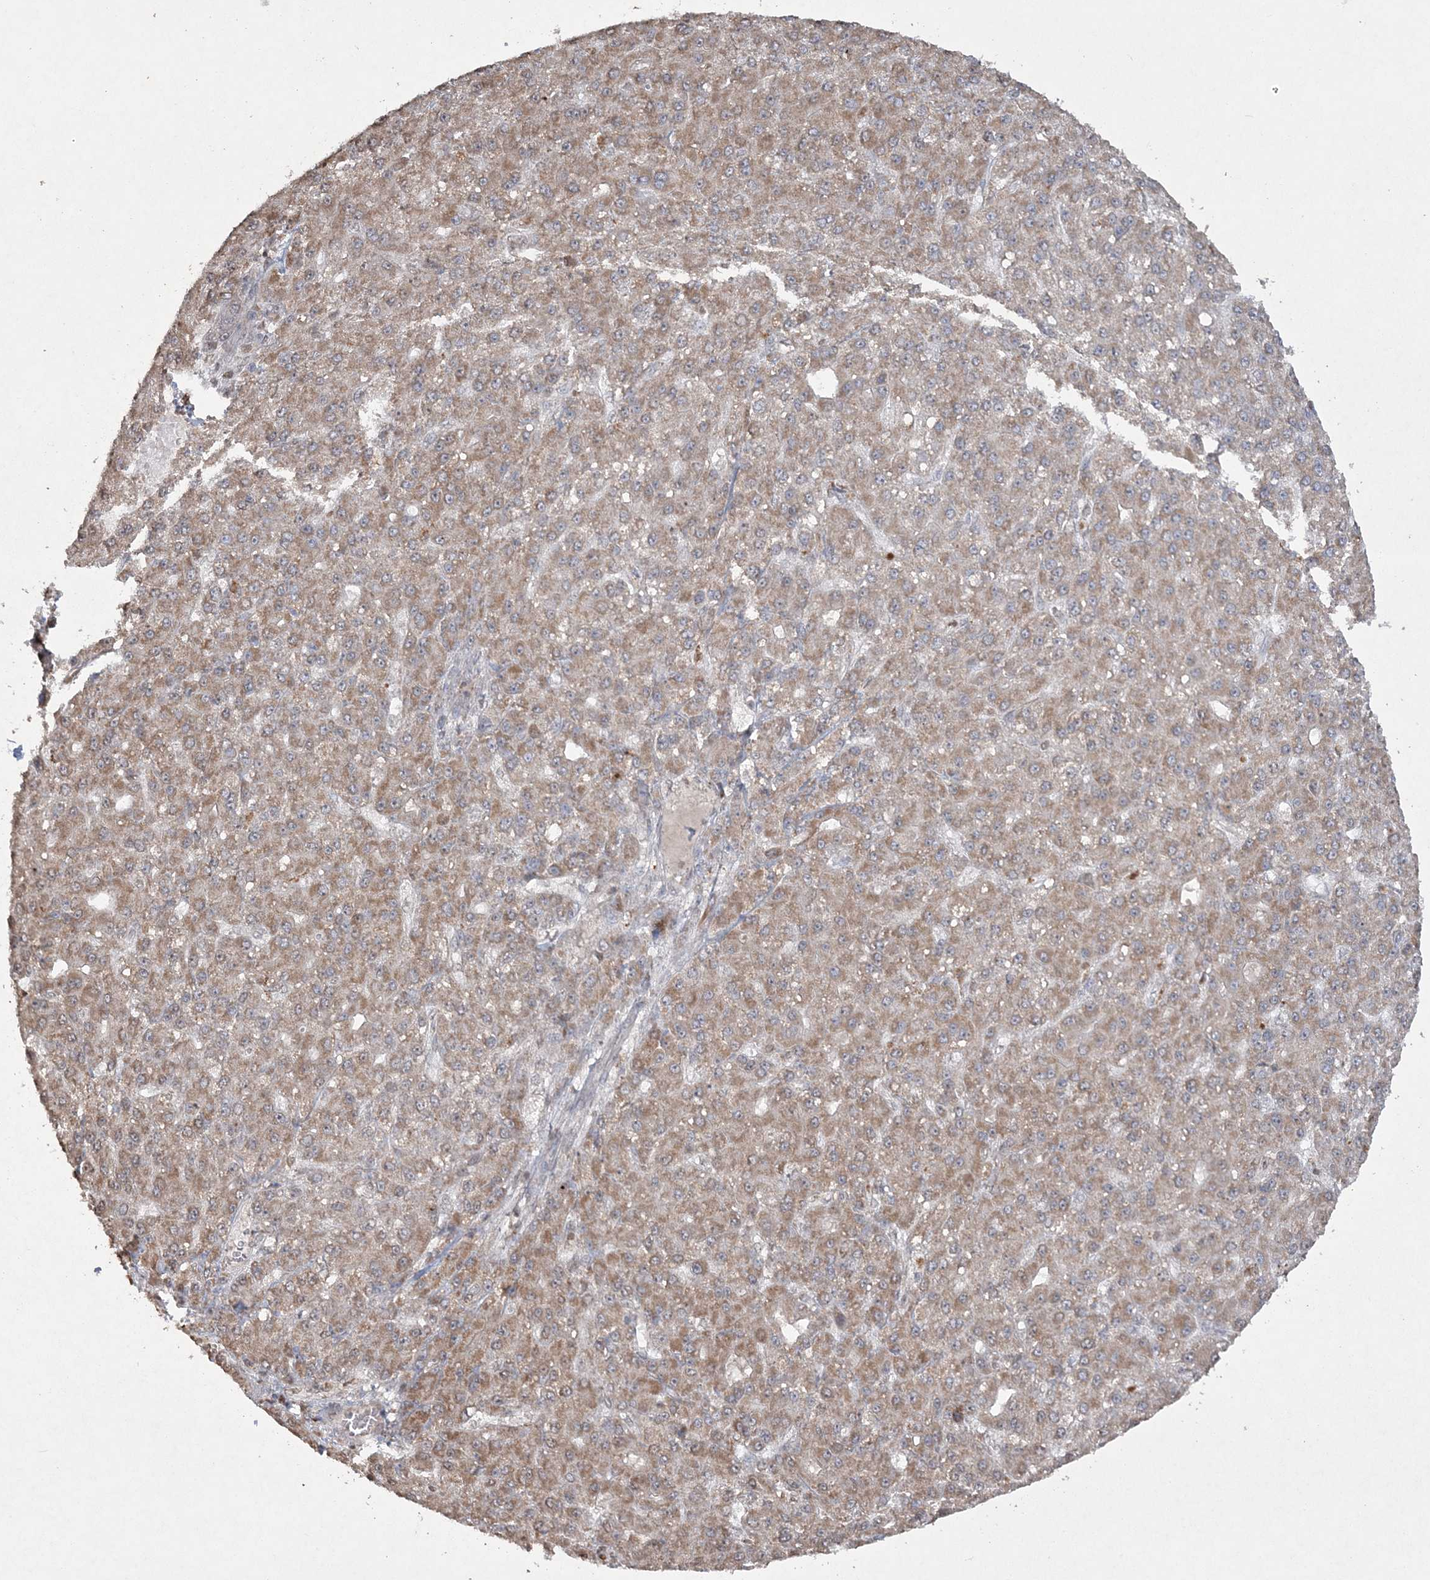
{"staining": {"intensity": "moderate", "quantity": ">75%", "location": "cytoplasmic/membranous"}, "tissue": "liver cancer", "cell_type": "Tumor cells", "image_type": "cancer", "snomed": [{"axis": "morphology", "description": "Carcinoma, Hepatocellular, NOS"}, {"axis": "topography", "description": "Liver"}], "caption": "The micrograph exhibits staining of liver hepatocellular carcinoma, revealing moderate cytoplasmic/membranous protein staining (brown color) within tumor cells.", "gene": "TTC7A", "patient": {"sex": "male", "age": 67}}